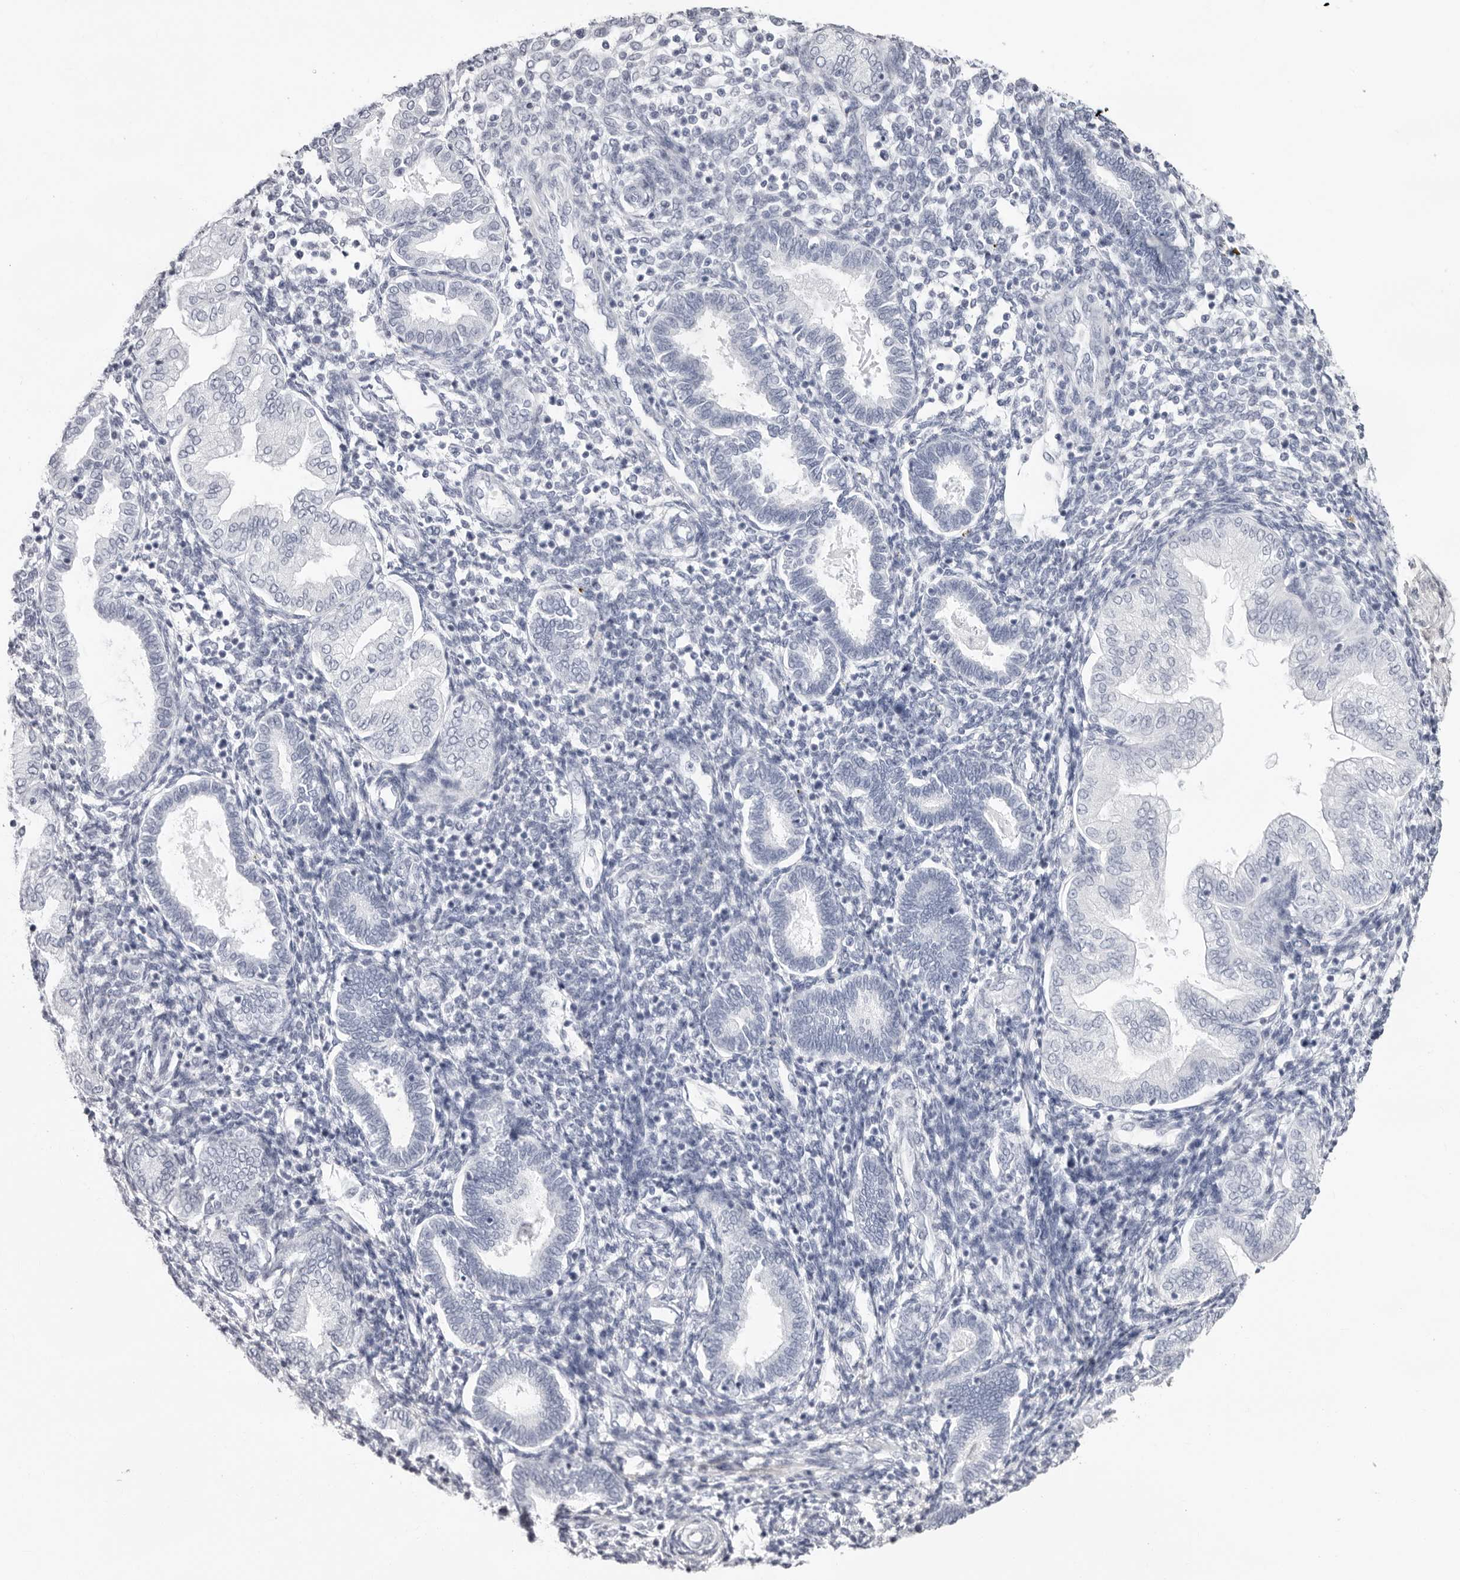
{"staining": {"intensity": "negative", "quantity": "none", "location": "none"}, "tissue": "endometrium", "cell_type": "Cells in endometrial stroma", "image_type": "normal", "snomed": [{"axis": "morphology", "description": "Normal tissue, NOS"}, {"axis": "topography", "description": "Endometrium"}], "caption": "There is no significant staining in cells in endometrial stroma of endometrium. (IHC, brightfield microscopy, high magnification).", "gene": "INSL3", "patient": {"sex": "female", "age": 53}}